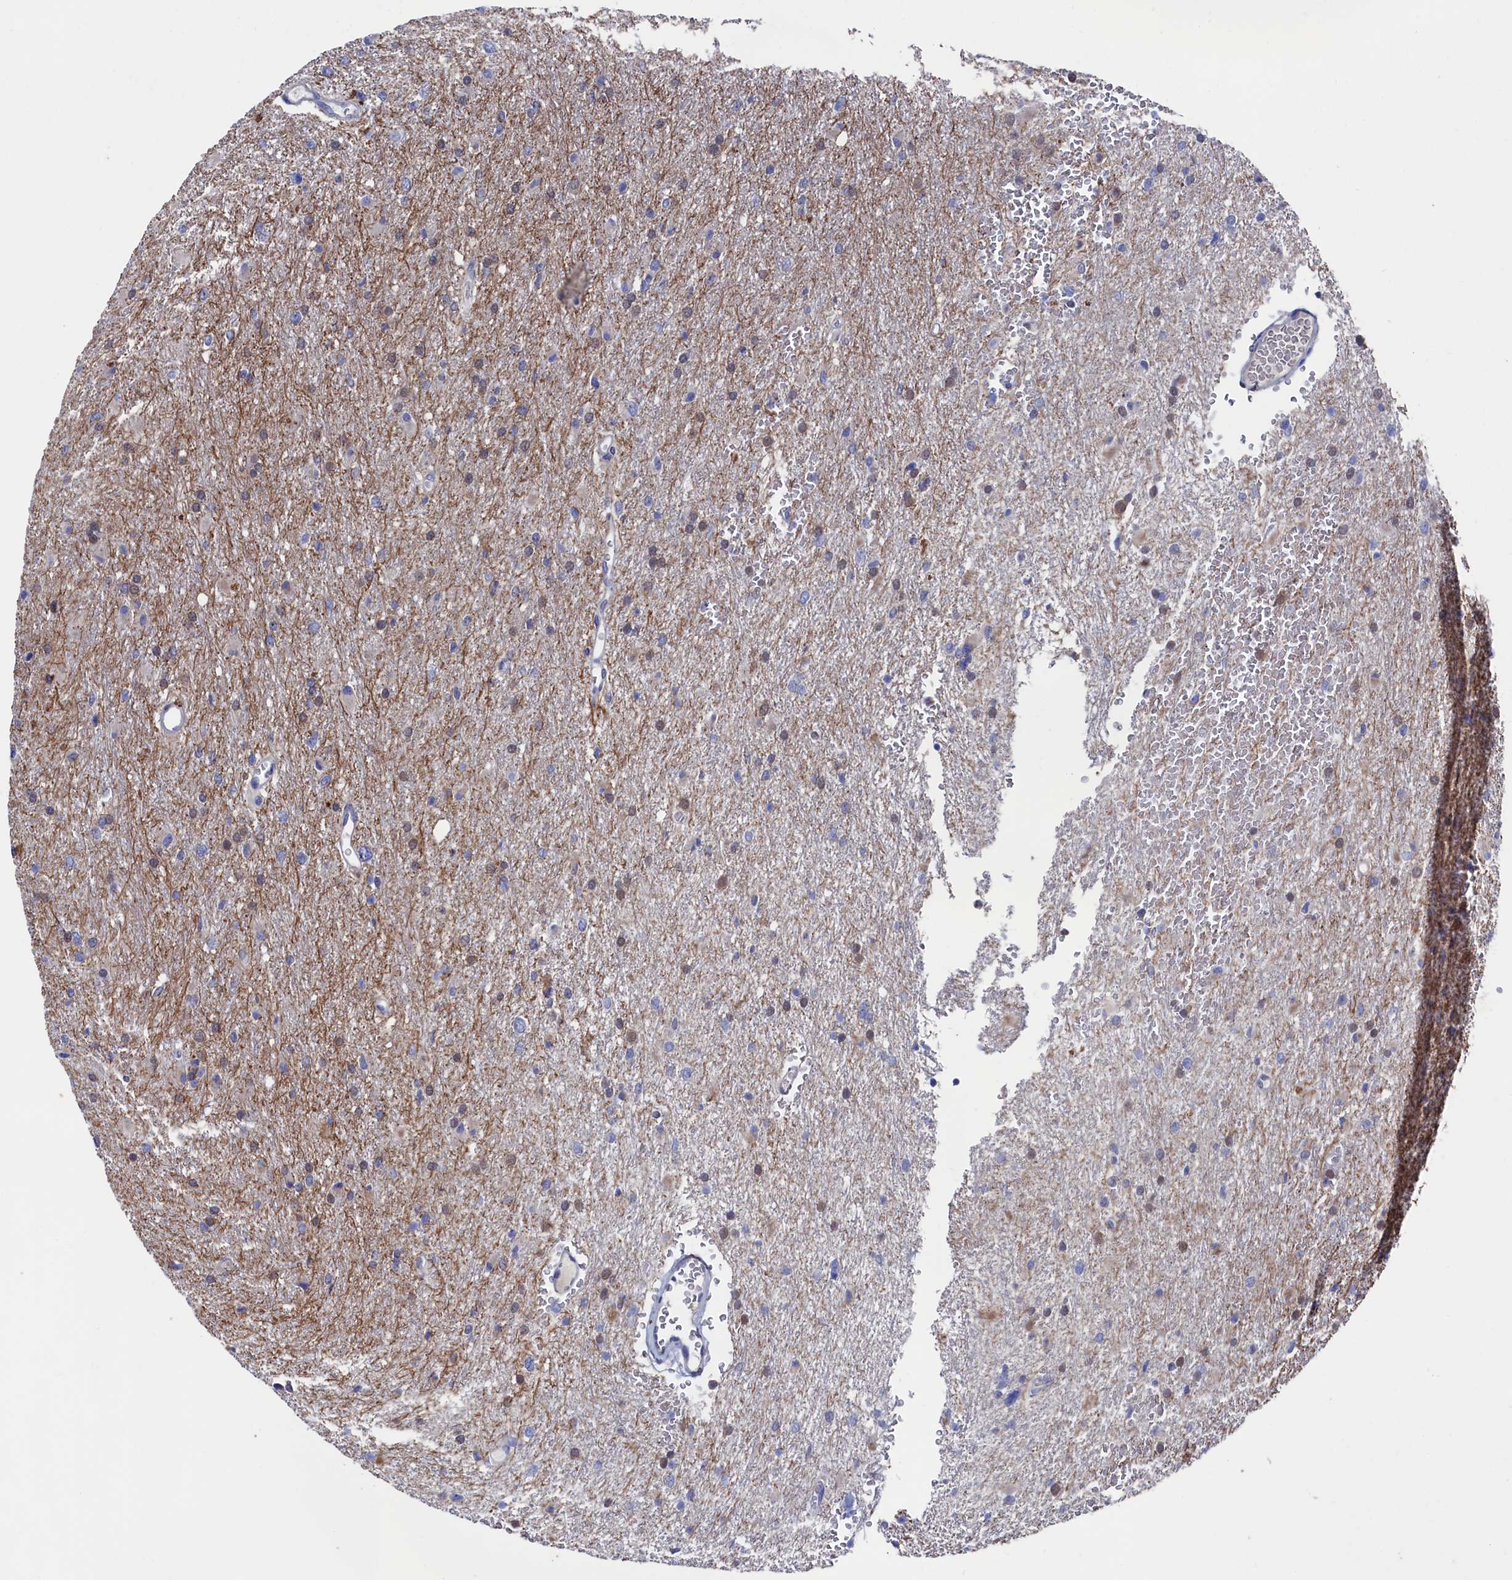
{"staining": {"intensity": "negative", "quantity": "none", "location": "none"}, "tissue": "glioma", "cell_type": "Tumor cells", "image_type": "cancer", "snomed": [{"axis": "morphology", "description": "Glioma, malignant, High grade"}, {"axis": "topography", "description": "Cerebral cortex"}], "caption": "Tumor cells show no significant positivity in malignant glioma (high-grade). The staining was performed using DAB (3,3'-diaminobenzidine) to visualize the protein expression in brown, while the nuclei were stained in blue with hematoxylin (Magnification: 20x).", "gene": "RNH1", "patient": {"sex": "female", "age": 36}}